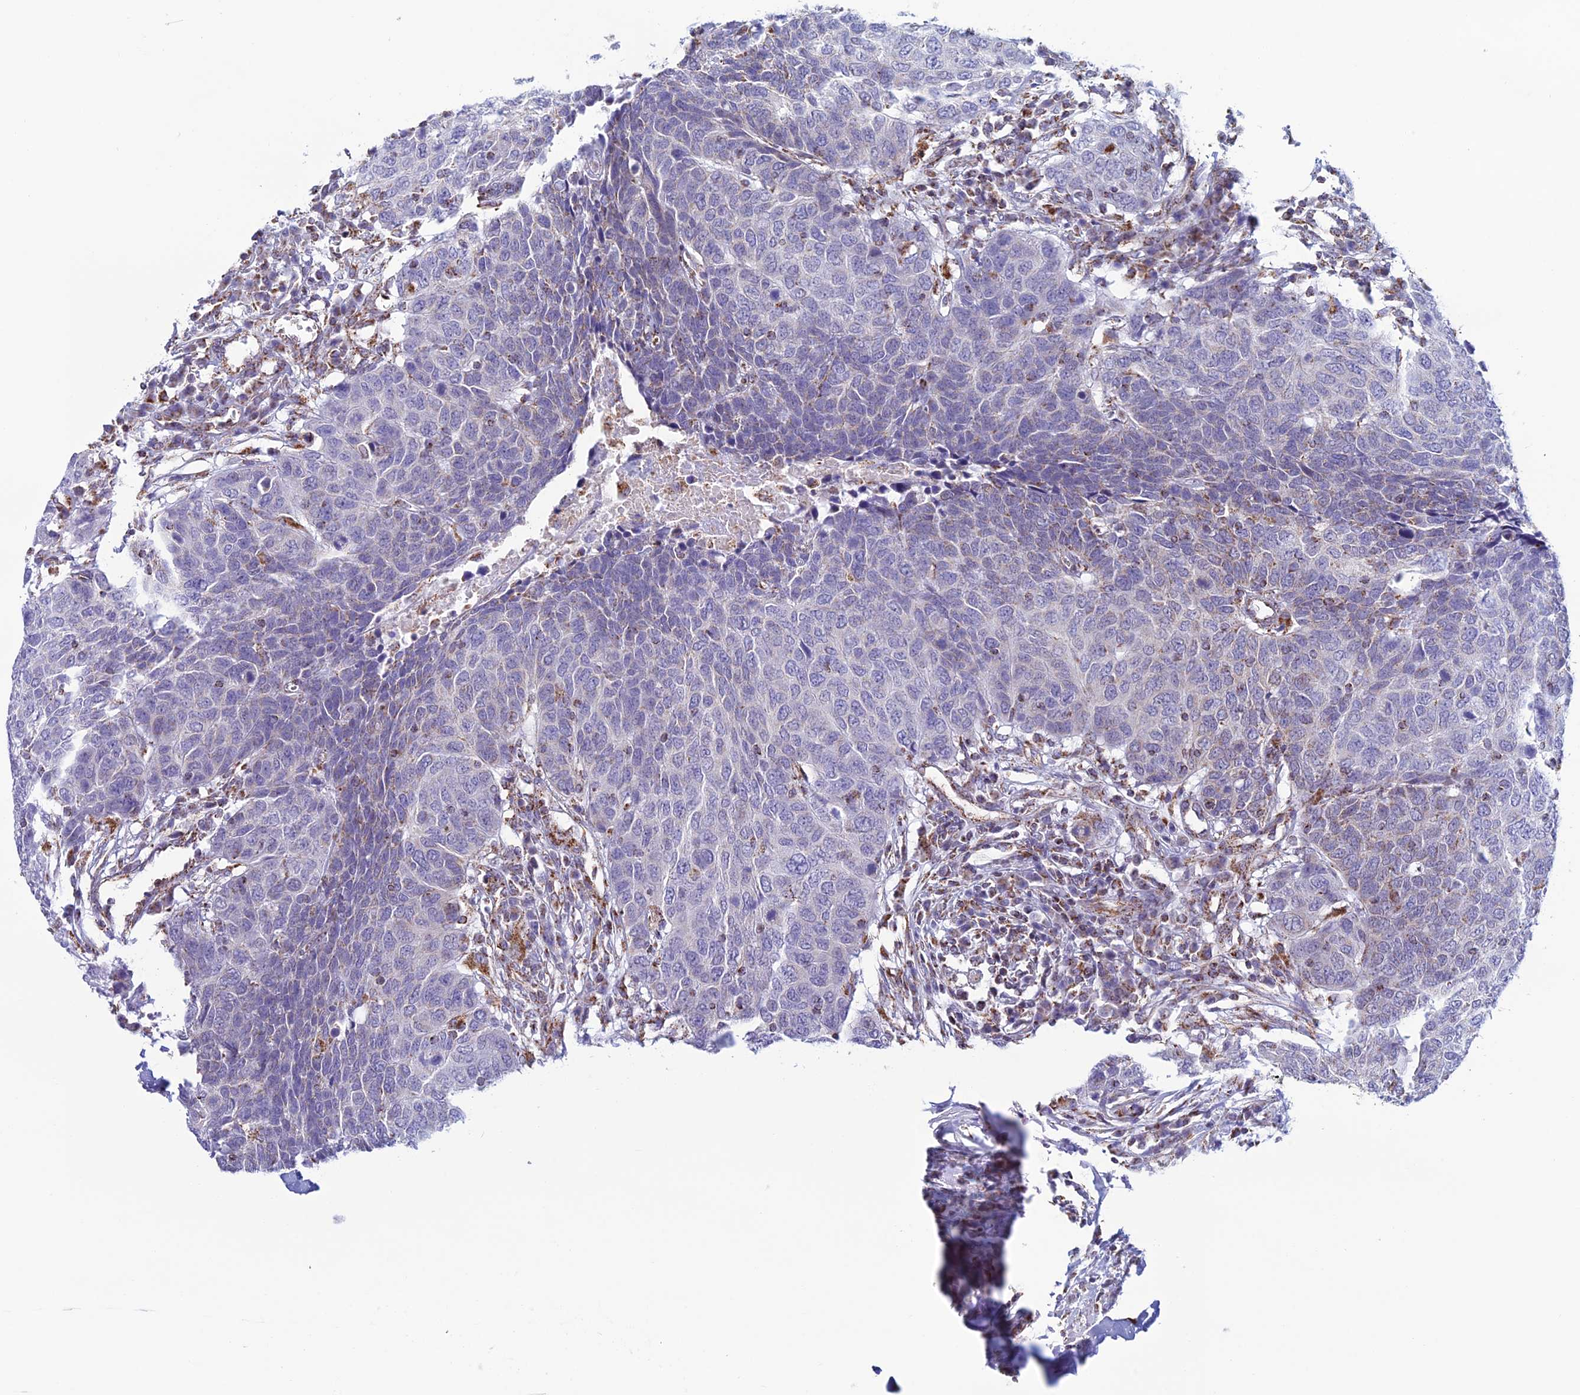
{"staining": {"intensity": "weak", "quantity": "25%-75%", "location": "cytoplasmic/membranous"}, "tissue": "head and neck cancer", "cell_type": "Tumor cells", "image_type": "cancer", "snomed": [{"axis": "morphology", "description": "Squamous cell carcinoma, NOS"}, {"axis": "topography", "description": "Head-Neck"}], "caption": "Protein staining displays weak cytoplasmic/membranous positivity in about 25%-75% of tumor cells in head and neck cancer (squamous cell carcinoma).", "gene": "ZNG1B", "patient": {"sex": "male", "age": 66}}